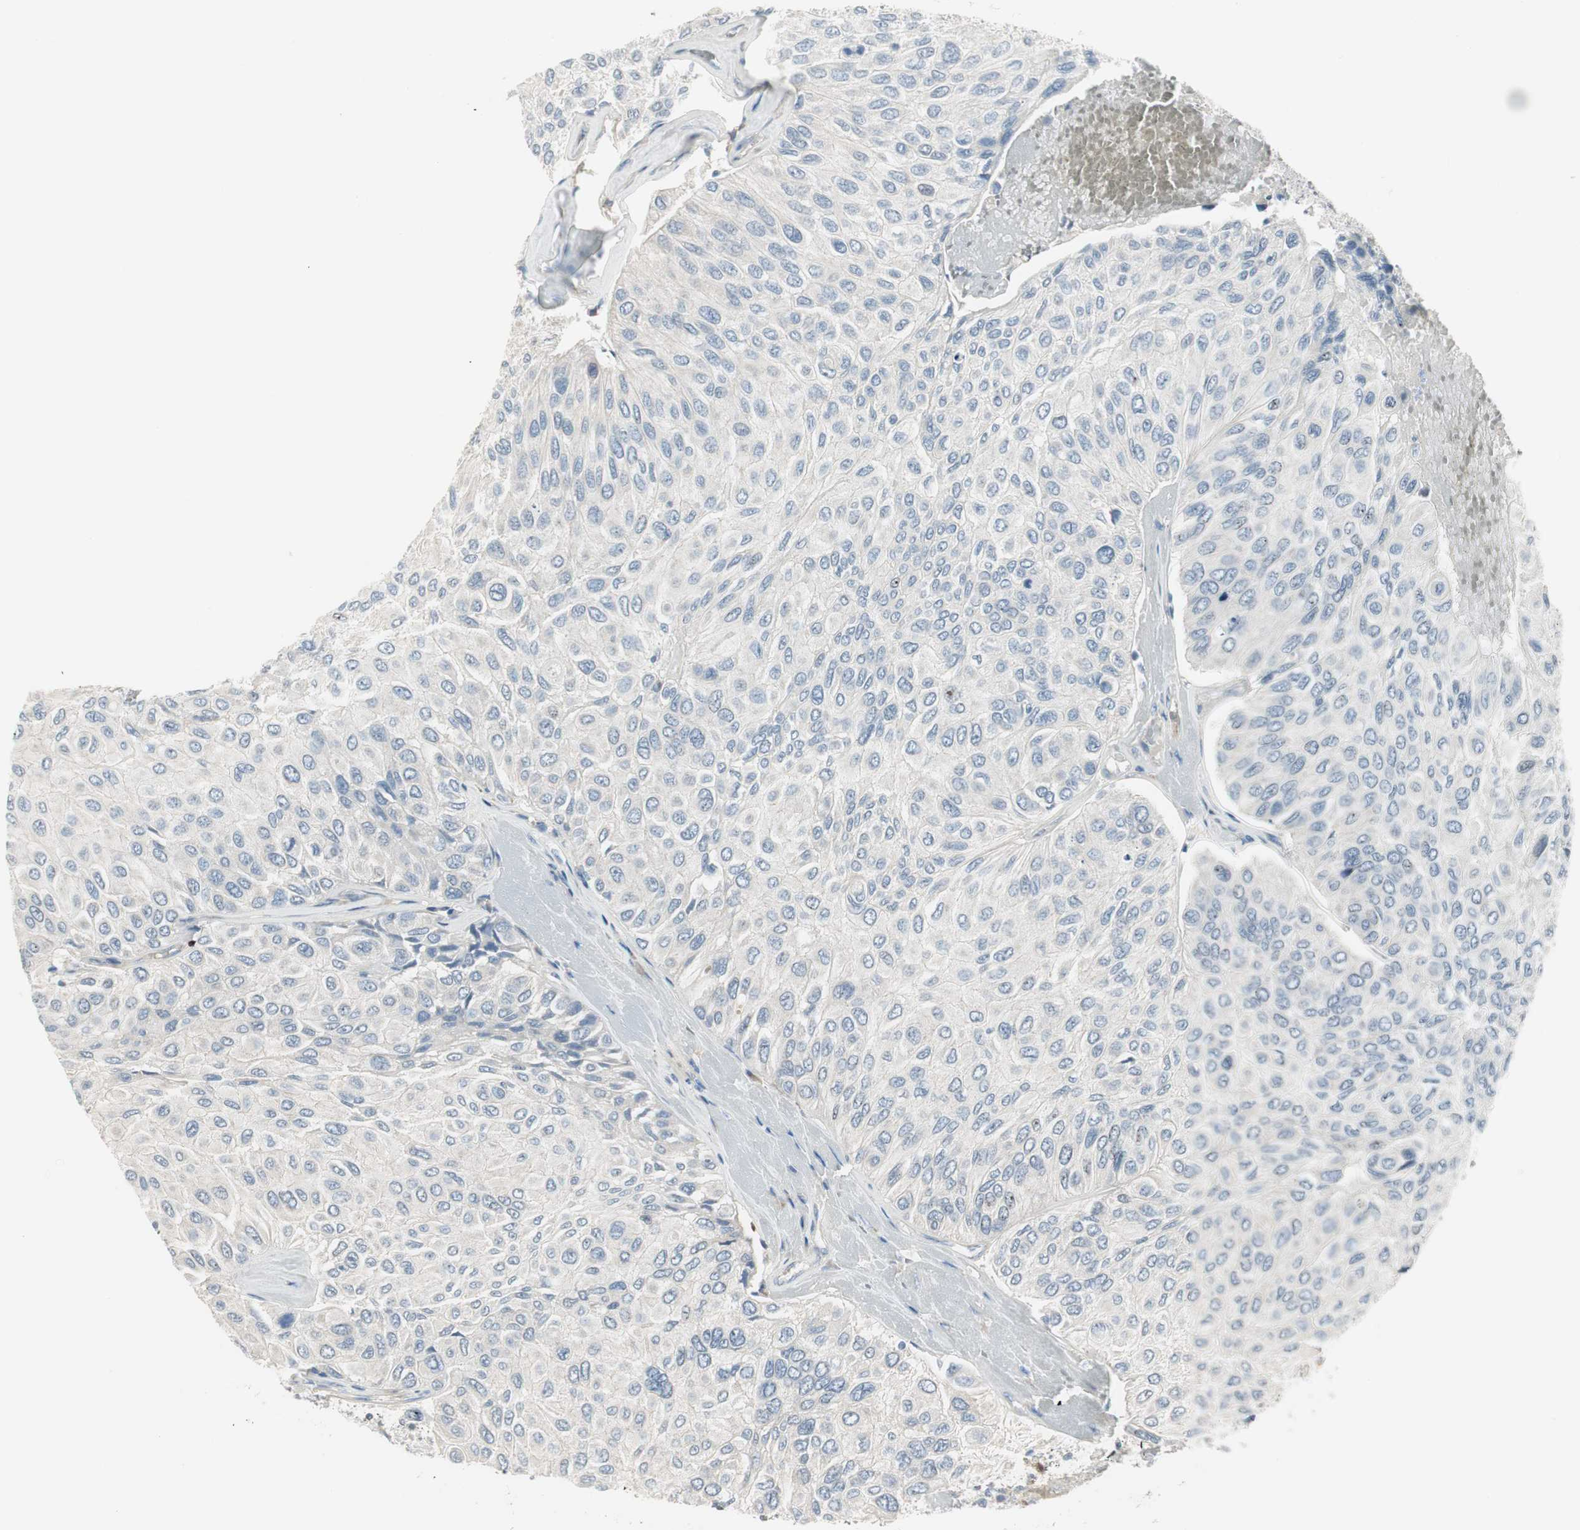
{"staining": {"intensity": "negative", "quantity": "none", "location": "none"}, "tissue": "urothelial cancer", "cell_type": "Tumor cells", "image_type": "cancer", "snomed": [{"axis": "morphology", "description": "Urothelial carcinoma, High grade"}, {"axis": "topography", "description": "Urinary bladder"}], "caption": "Tumor cells are negative for protein expression in human urothelial cancer. (DAB (3,3'-diaminobenzidine) immunohistochemistry (IHC) visualized using brightfield microscopy, high magnification).", "gene": "EVA1A", "patient": {"sex": "male", "age": 66}}